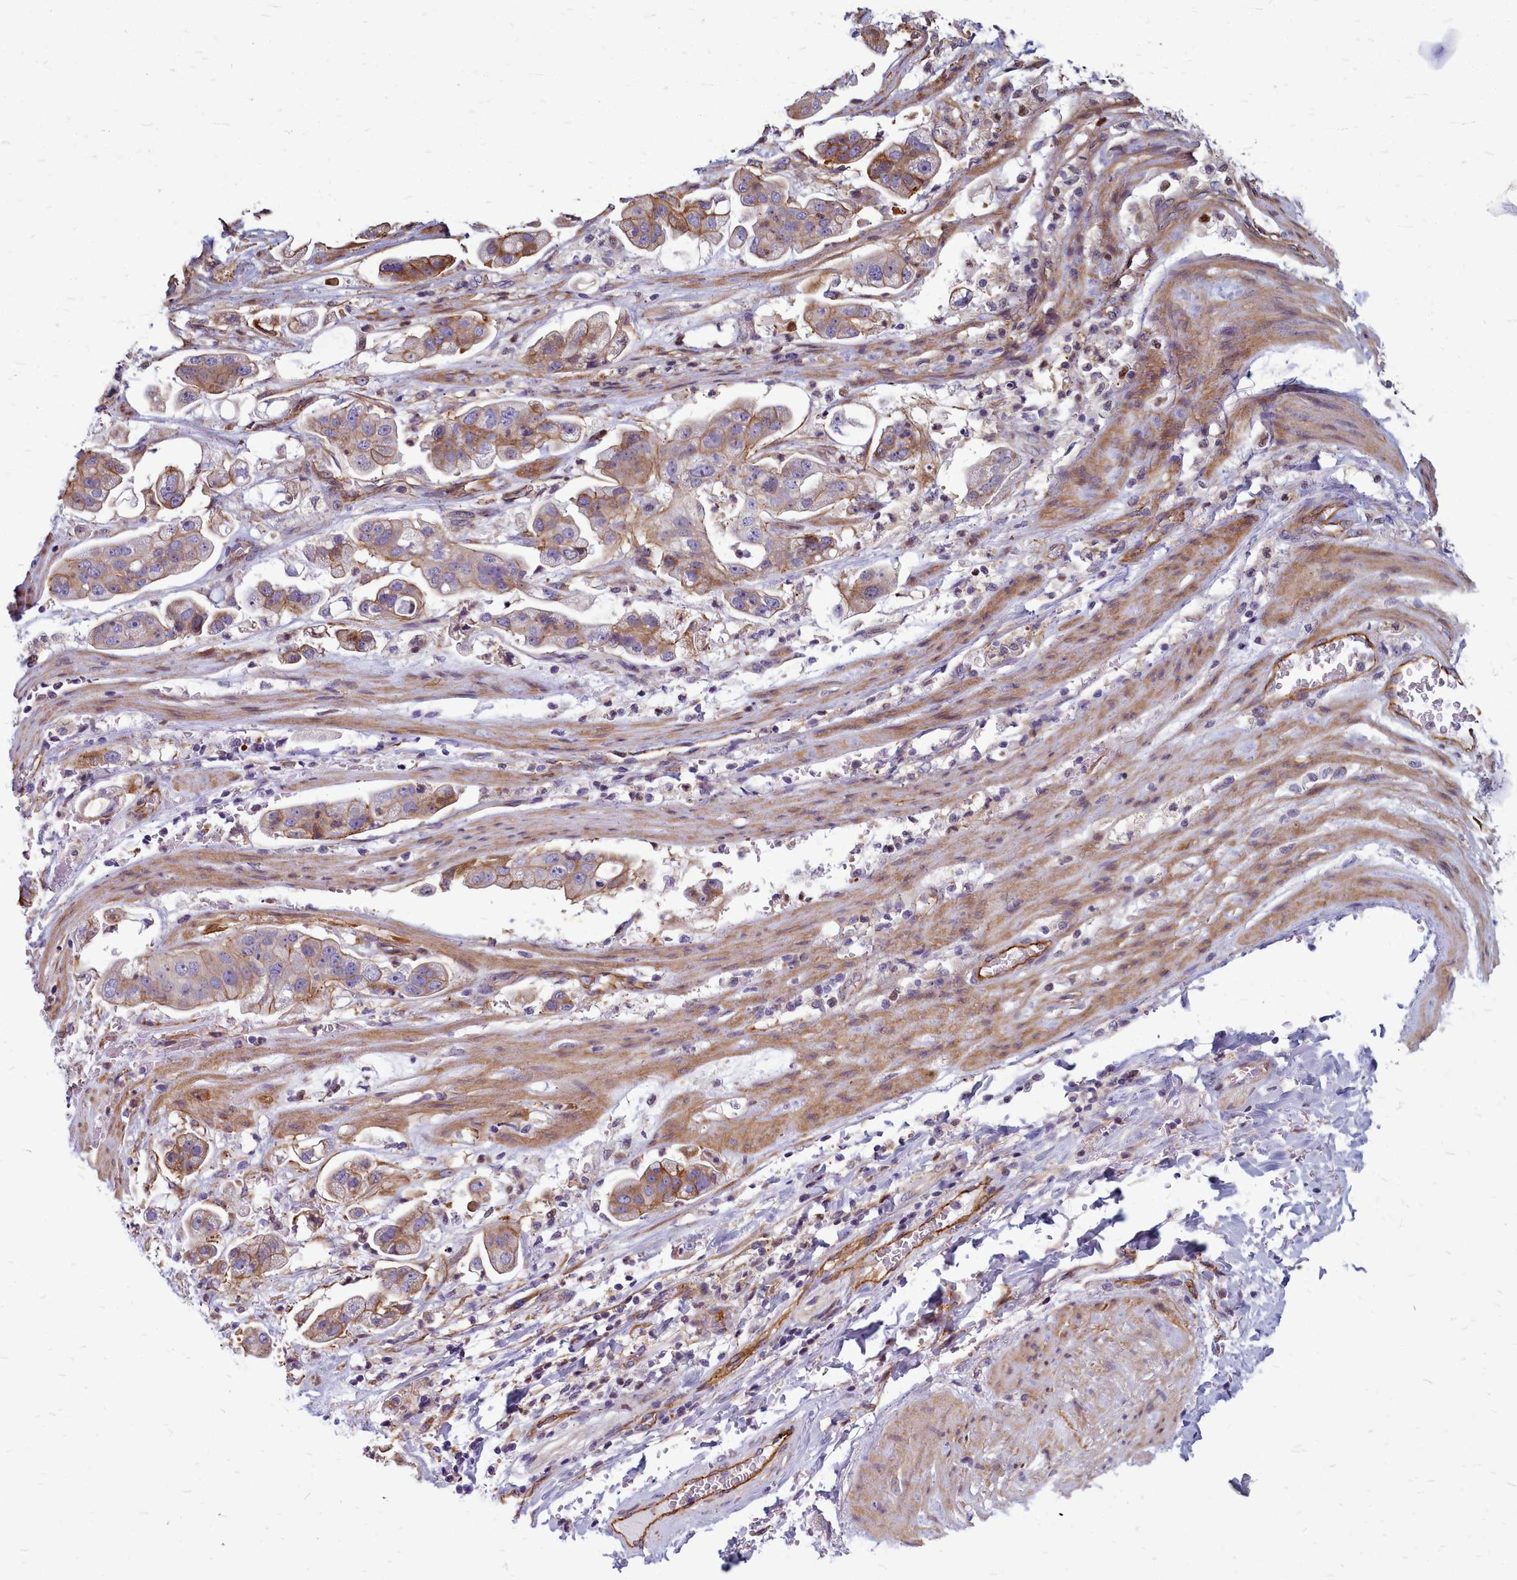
{"staining": {"intensity": "moderate", "quantity": ">75%", "location": "cytoplasmic/membranous"}, "tissue": "stomach cancer", "cell_type": "Tumor cells", "image_type": "cancer", "snomed": [{"axis": "morphology", "description": "Adenocarcinoma, NOS"}, {"axis": "topography", "description": "Stomach"}], "caption": "Moderate cytoplasmic/membranous positivity for a protein is appreciated in approximately >75% of tumor cells of adenocarcinoma (stomach) using immunohistochemistry.", "gene": "TTC5", "patient": {"sex": "male", "age": 62}}